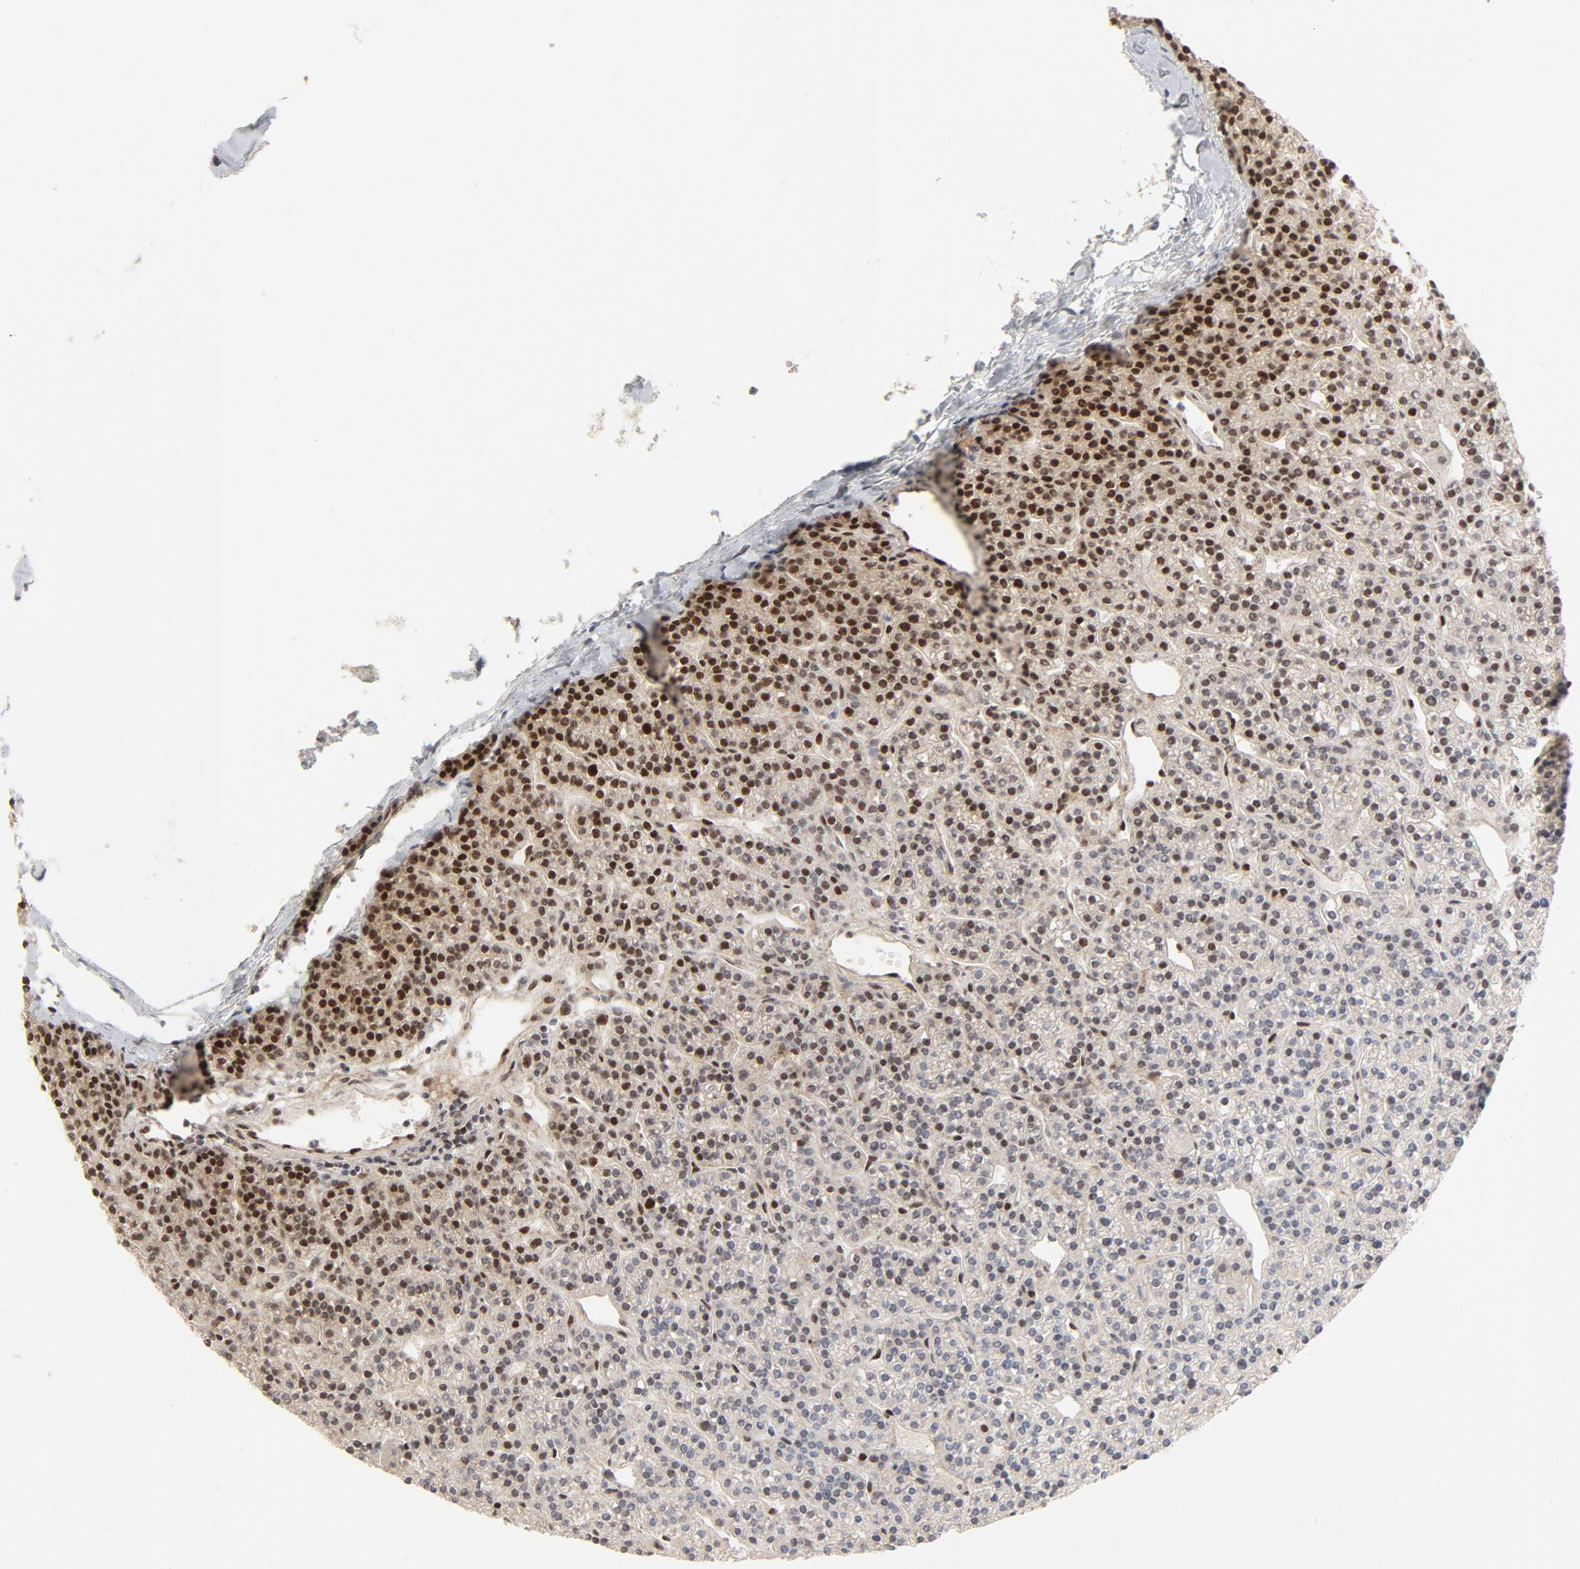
{"staining": {"intensity": "strong", "quantity": "25%-75%", "location": "nuclear"}, "tissue": "parathyroid gland", "cell_type": "Glandular cells", "image_type": "normal", "snomed": [{"axis": "morphology", "description": "Normal tissue, NOS"}, {"axis": "topography", "description": "Parathyroid gland"}], "caption": "Unremarkable parathyroid gland exhibits strong nuclear positivity in approximately 25%-75% of glandular cells, visualized by immunohistochemistry.", "gene": "GTF2I", "patient": {"sex": "female", "age": 50}}